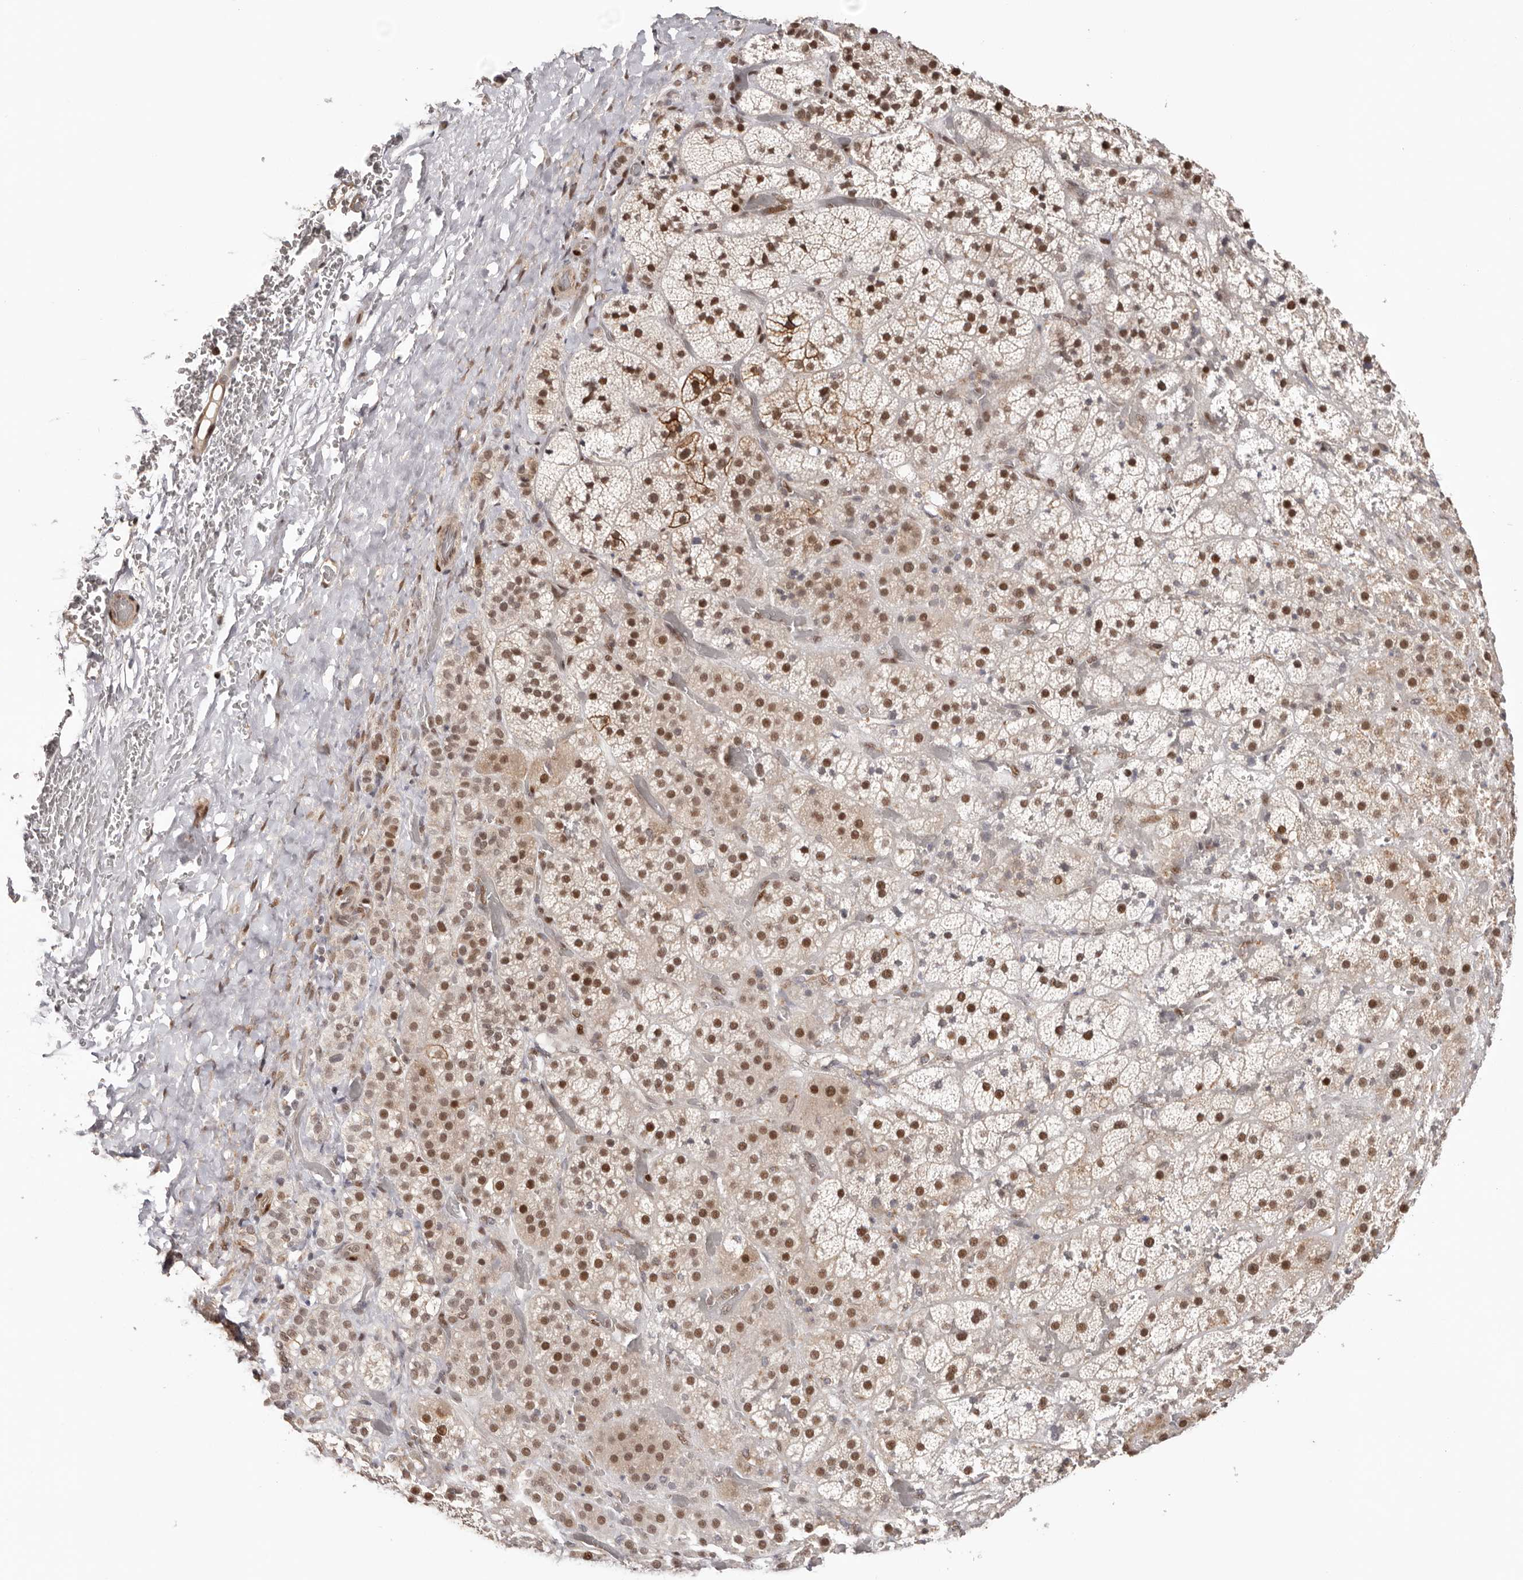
{"staining": {"intensity": "strong", "quantity": ">75%", "location": "nuclear"}, "tissue": "adrenal gland", "cell_type": "Glandular cells", "image_type": "normal", "snomed": [{"axis": "morphology", "description": "Normal tissue, NOS"}, {"axis": "topography", "description": "Adrenal gland"}], "caption": "Glandular cells show high levels of strong nuclear staining in about >75% of cells in benign human adrenal gland. Immunohistochemistry (ihc) stains the protein of interest in brown and the nuclei are stained blue.", "gene": "SMAD7", "patient": {"sex": "male", "age": 57}}